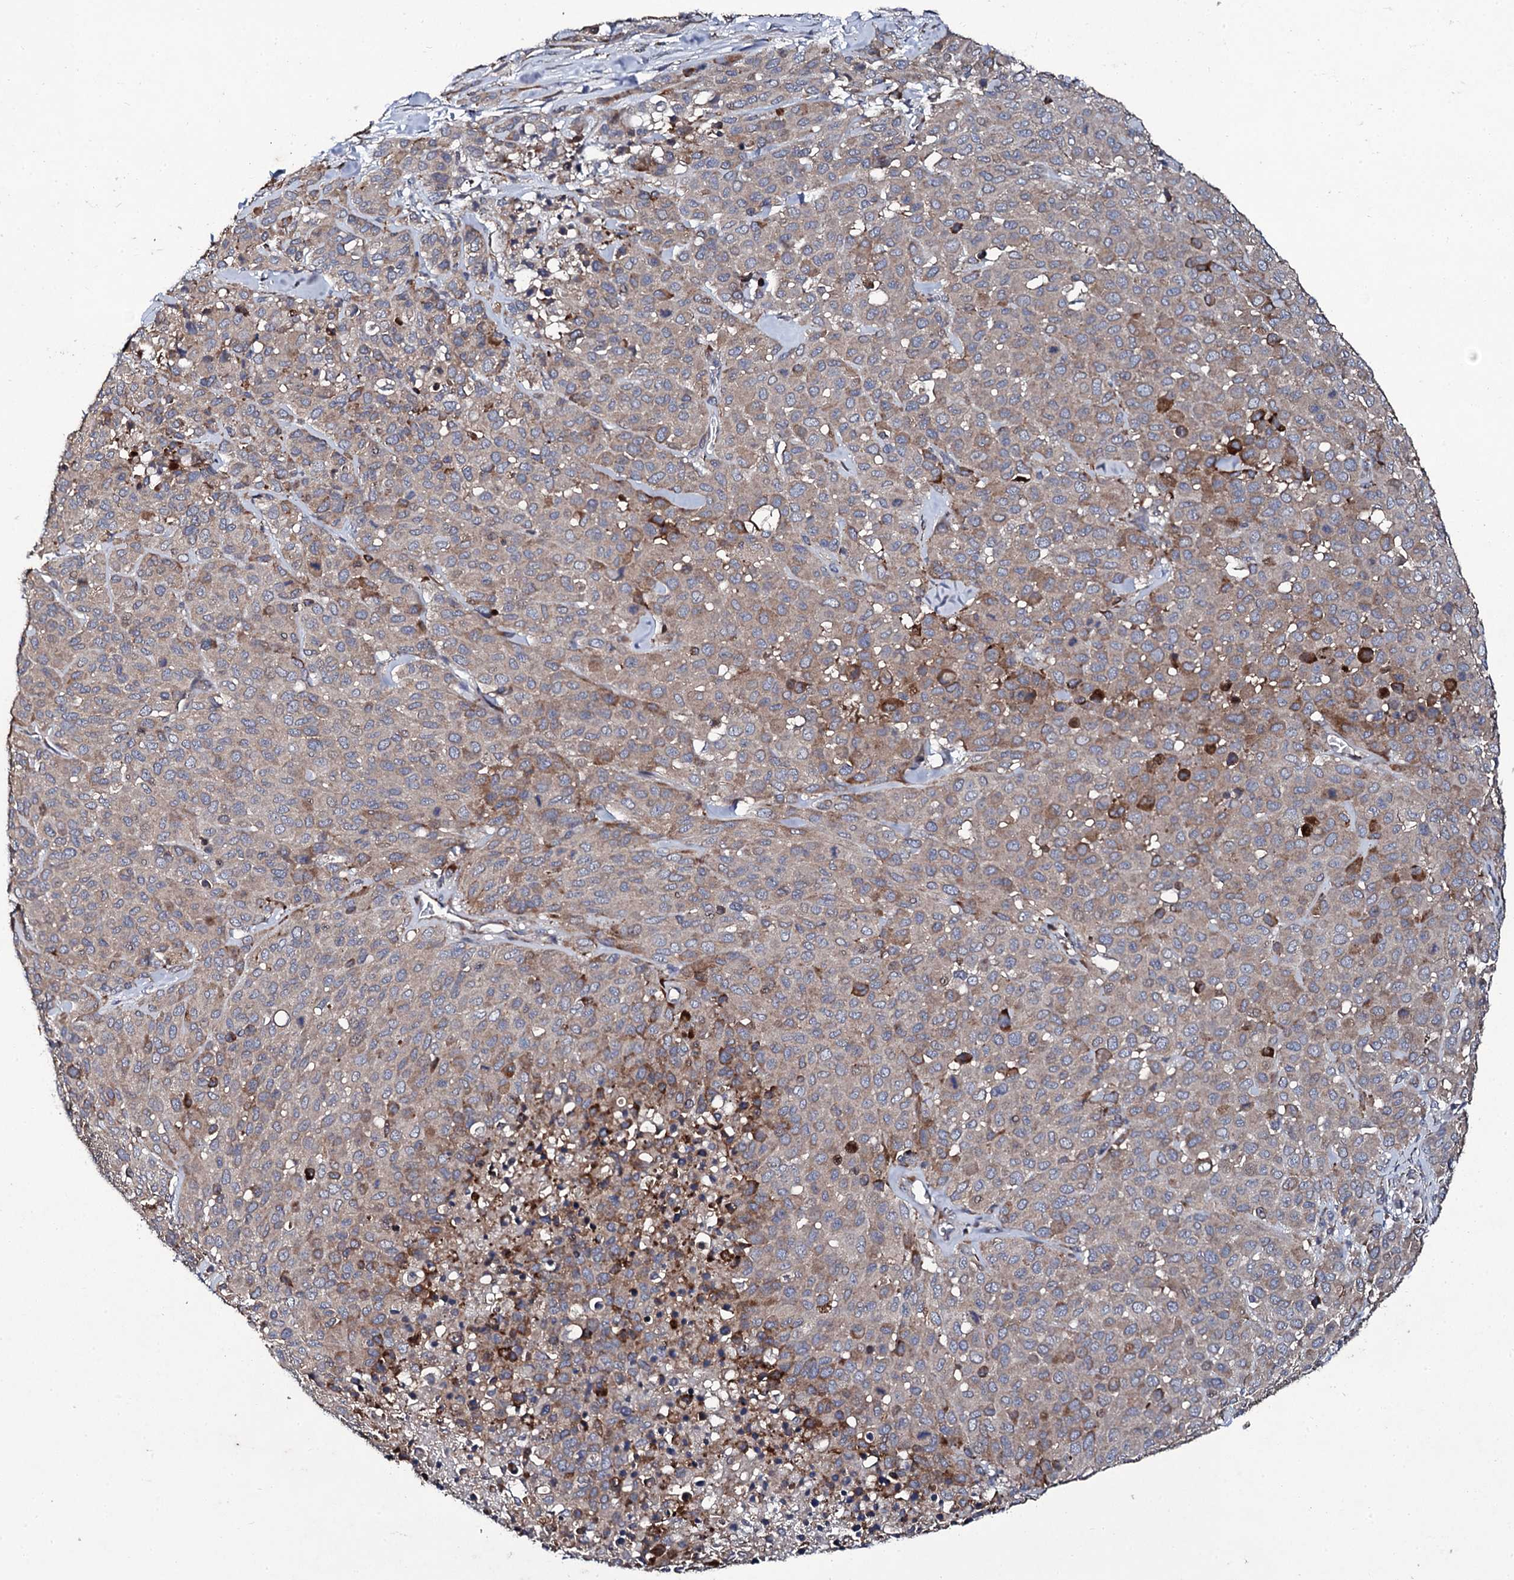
{"staining": {"intensity": "moderate", "quantity": "25%-75%", "location": "cytoplasmic/membranous"}, "tissue": "melanoma", "cell_type": "Tumor cells", "image_type": "cancer", "snomed": [{"axis": "morphology", "description": "Malignant melanoma, Metastatic site"}, {"axis": "topography", "description": "Skin"}], "caption": "High-power microscopy captured an immunohistochemistry (IHC) image of malignant melanoma (metastatic site), revealing moderate cytoplasmic/membranous positivity in about 25%-75% of tumor cells.", "gene": "LRRC28", "patient": {"sex": "female", "age": 81}}